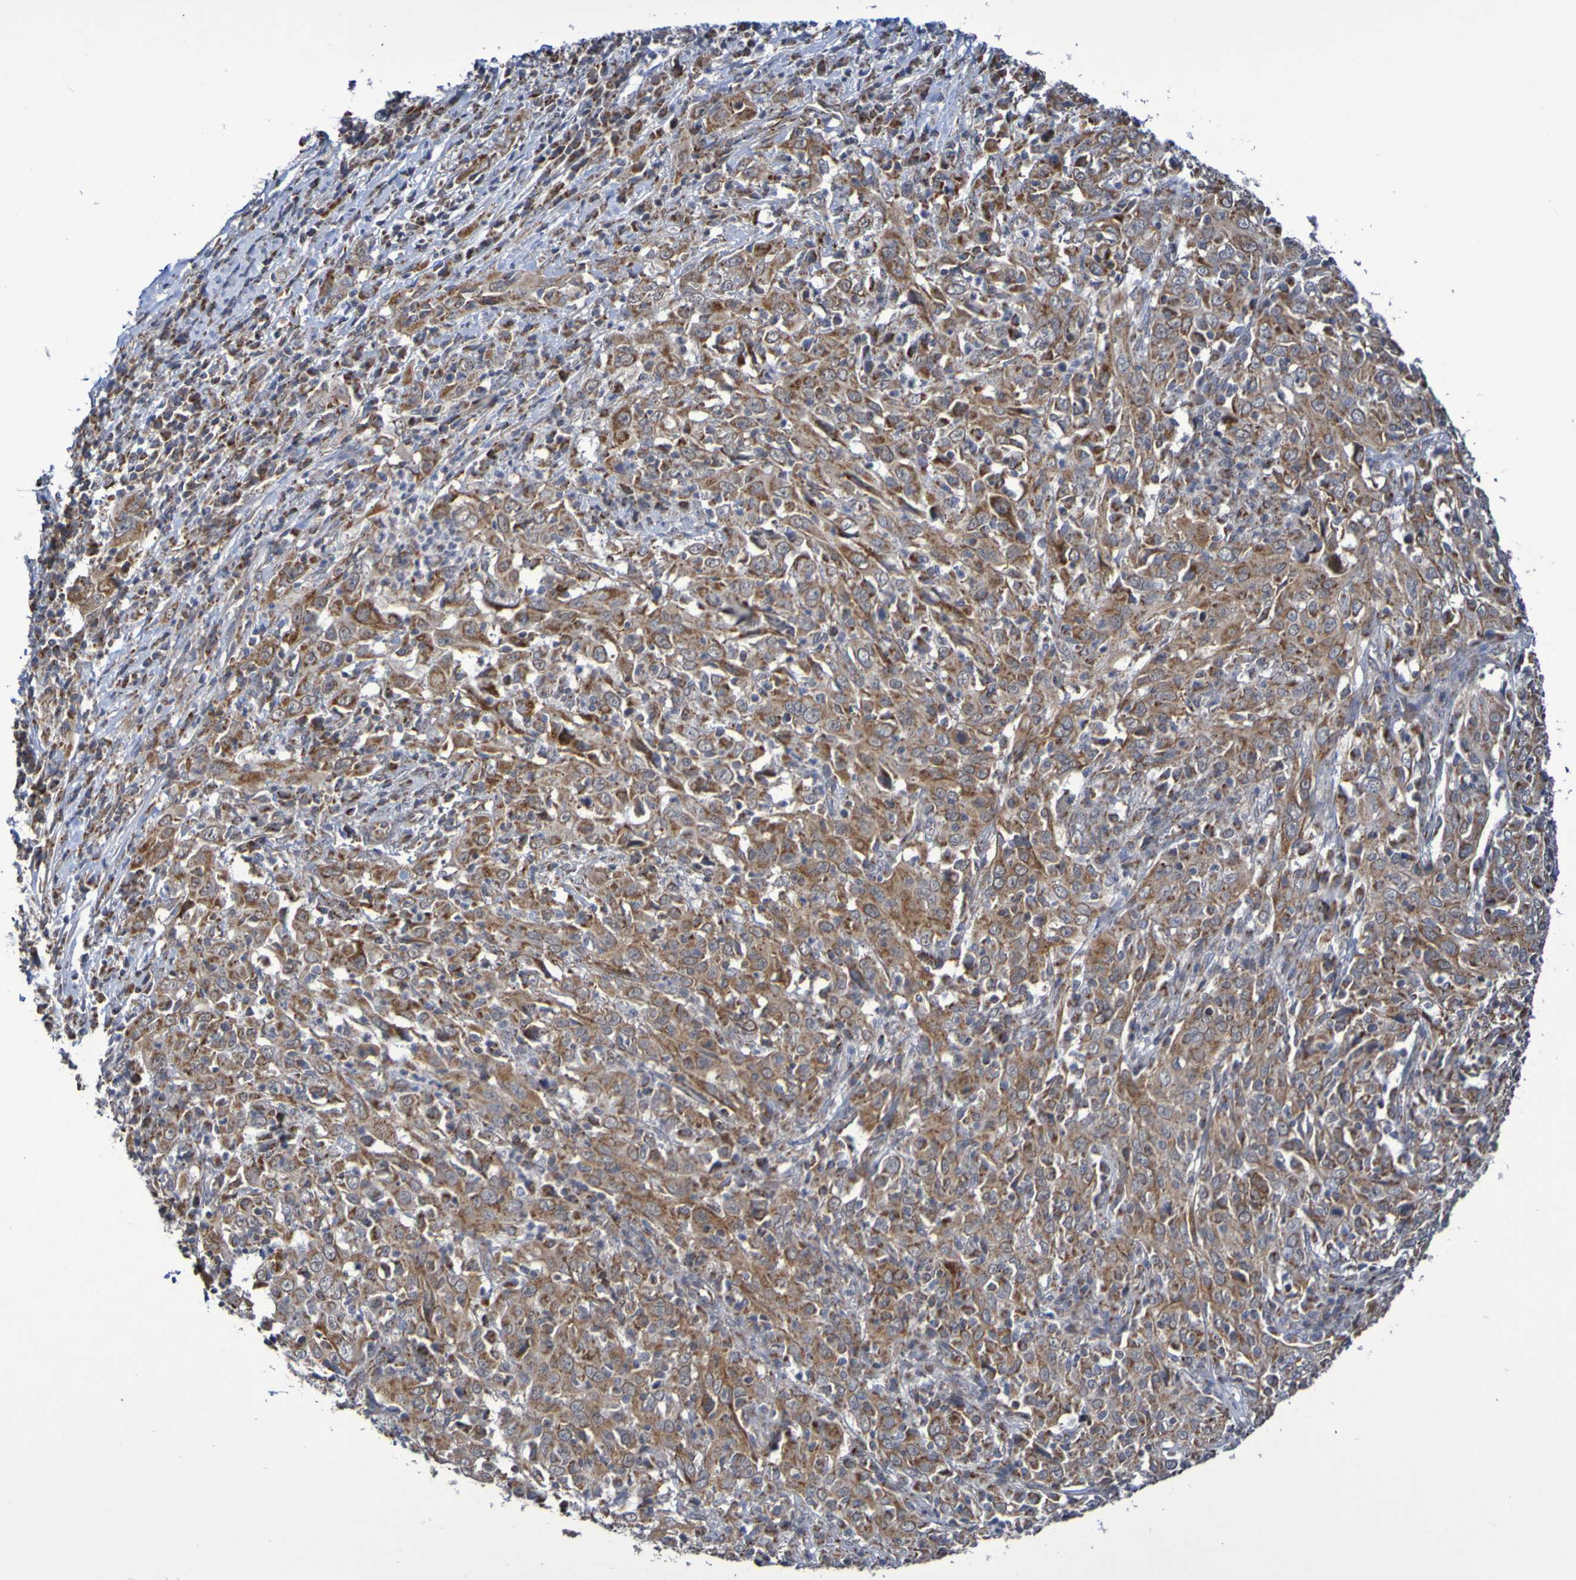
{"staining": {"intensity": "moderate", "quantity": ">75%", "location": "cytoplasmic/membranous"}, "tissue": "cervical cancer", "cell_type": "Tumor cells", "image_type": "cancer", "snomed": [{"axis": "morphology", "description": "Squamous cell carcinoma, NOS"}, {"axis": "topography", "description": "Cervix"}], "caption": "DAB (3,3'-diaminobenzidine) immunohistochemical staining of cervical cancer shows moderate cytoplasmic/membranous protein staining in about >75% of tumor cells. The protein of interest is stained brown, and the nuclei are stained in blue (DAB IHC with brightfield microscopy, high magnification).", "gene": "DVL1", "patient": {"sex": "female", "age": 46}}